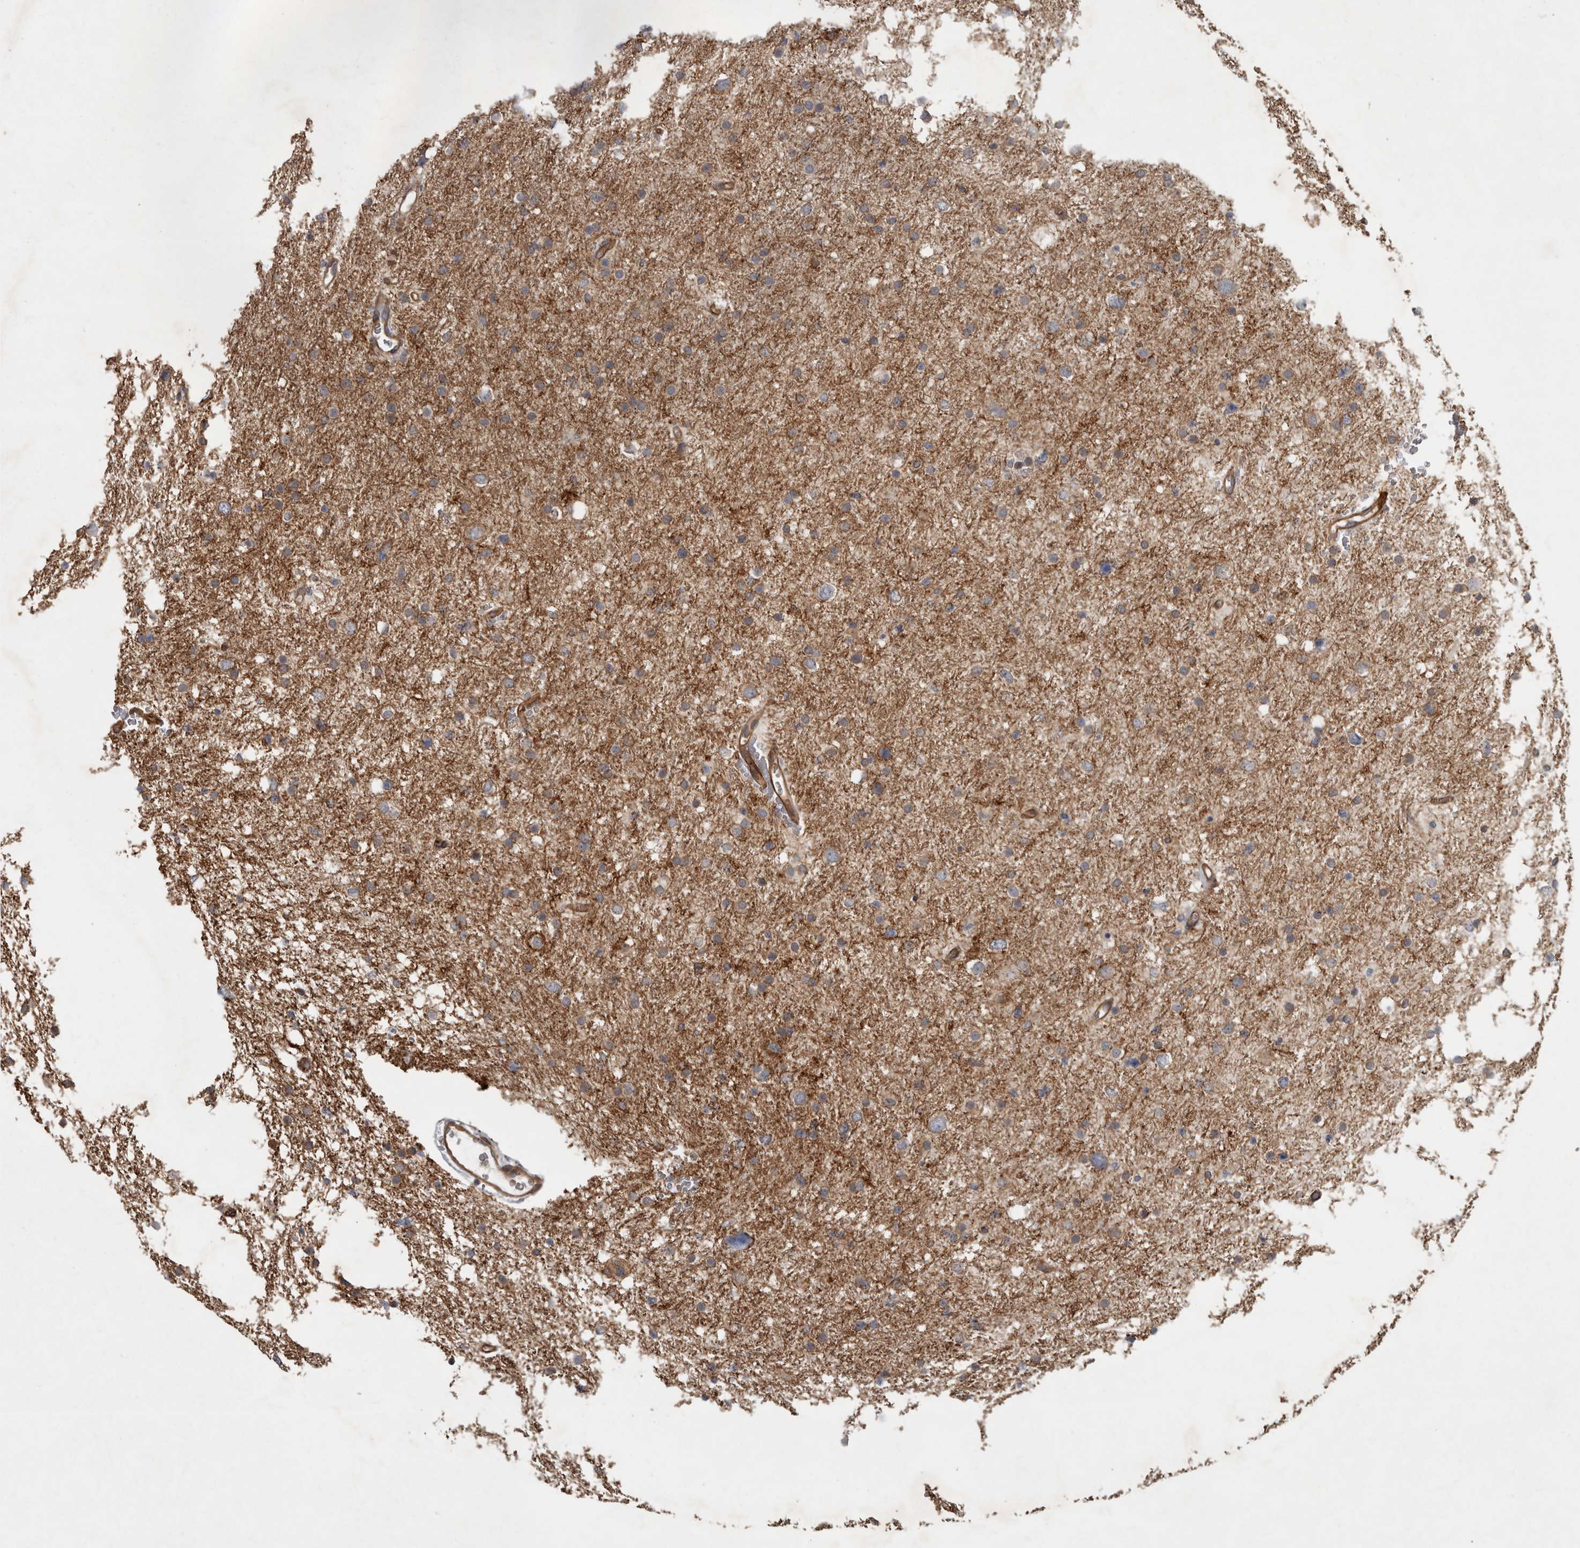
{"staining": {"intensity": "weak", "quantity": ">75%", "location": "cytoplasmic/membranous"}, "tissue": "glioma", "cell_type": "Tumor cells", "image_type": "cancer", "snomed": [{"axis": "morphology", "description": "Glioma, malignant, Low grade"}, {"axis": "topography", "description": "Brain"}], "caption": "Immunohistochemistry (IHC) of human malignant glioma (low-grade) demonstrates low levels of weak cytoplasmic/membranous expression in approximately >75% of tumor cells.", "gene": "VEGFD", "patient": {"sex": "female", "age": 37}}